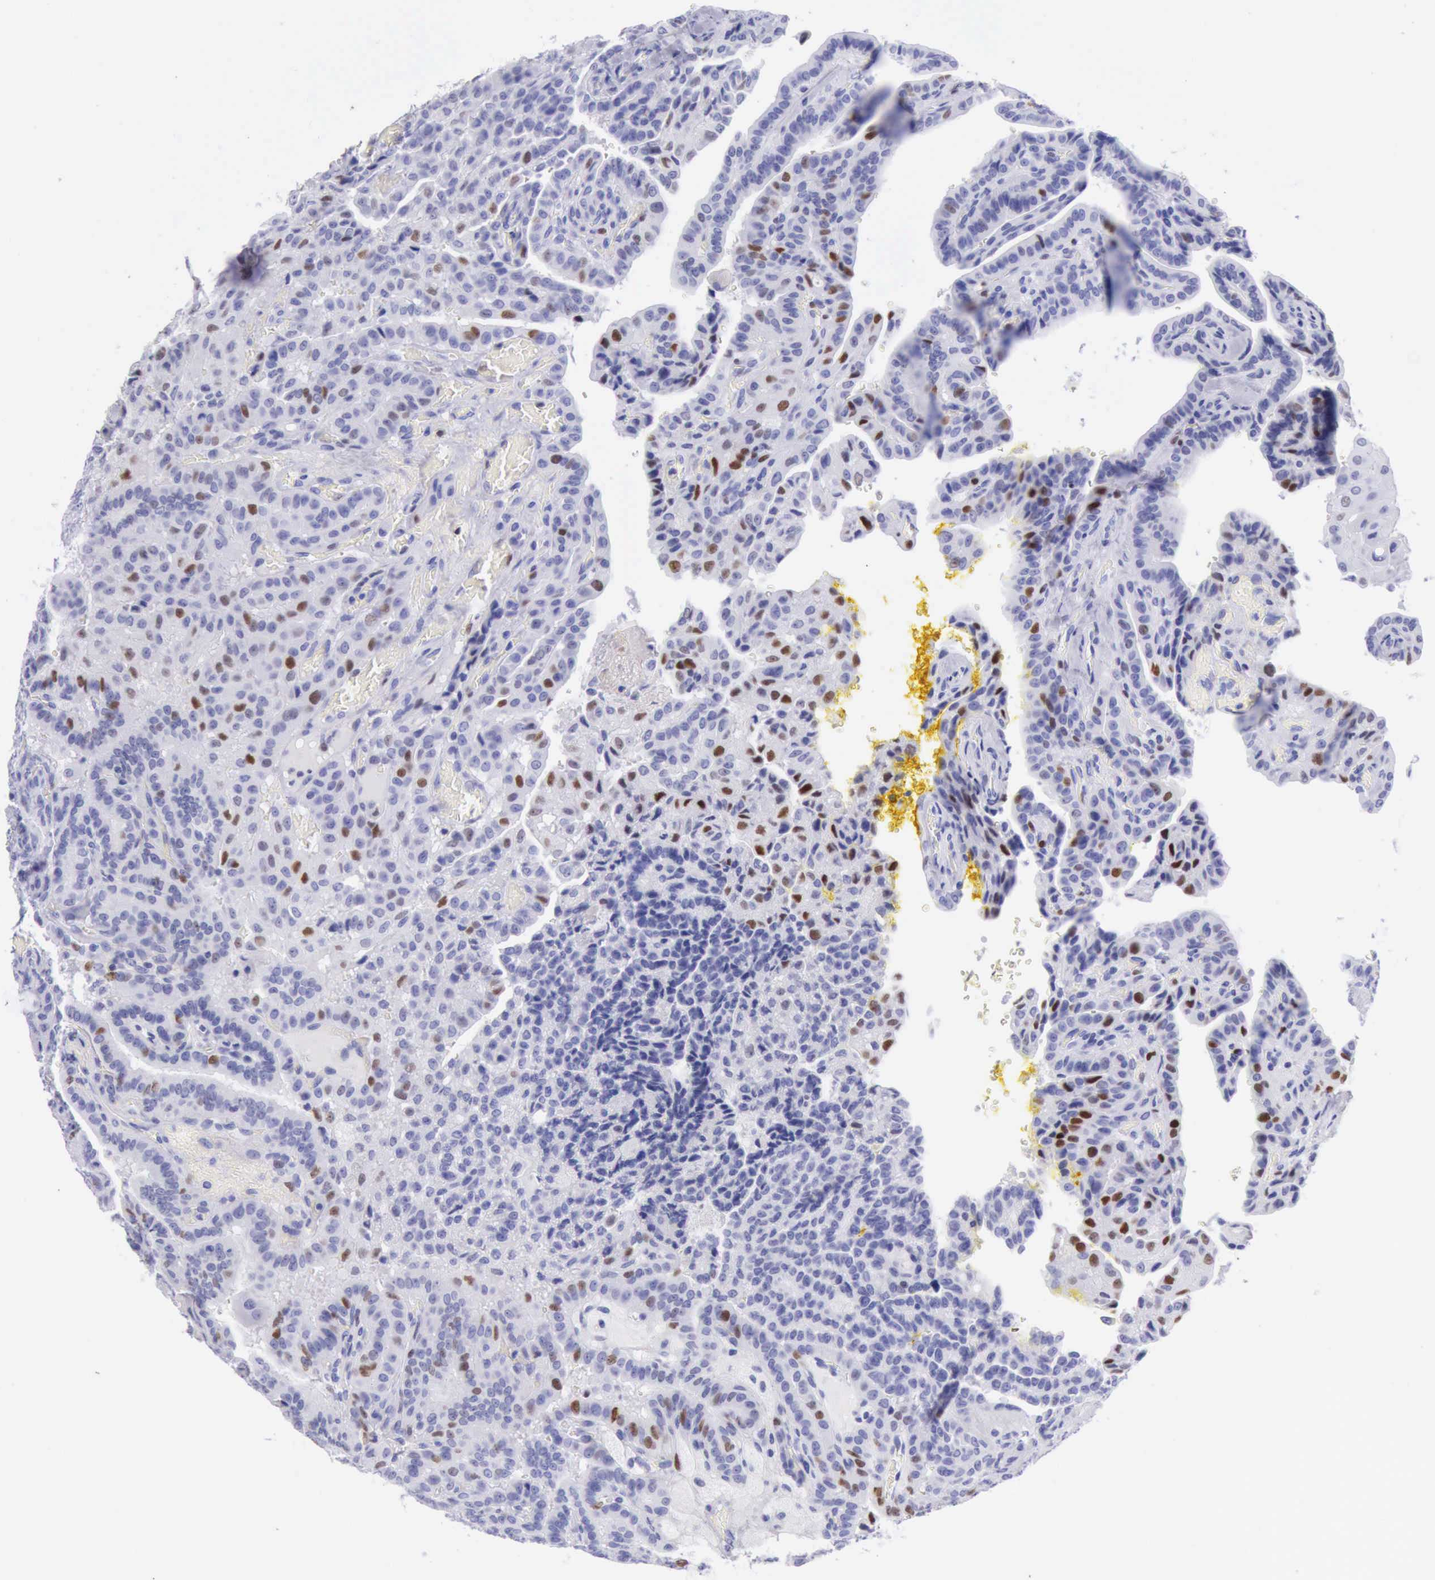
{"staining": {"intensity": "strong", "quantity": "<25%", "location": "nuclear"}, "tissue": "thyroid cancer", "cell_type": "Tumor cells", "image_type": "cancer", "snomed": [{"axis": "morphology", "description": "Papillary adenocarcinoma, NOS"}, {"axis": "topography", "description": "Thyroid gland"}], "caption": "DAB (3,3'-diaminobenzidine) immunohistochemical staining of human thyroid papillary adenocarcinoma reveals strong nuclear protein staining in approximately <25% of tumor cells.", "gene": "MCM2", "patient": {"sex": "male", "age": 87}}